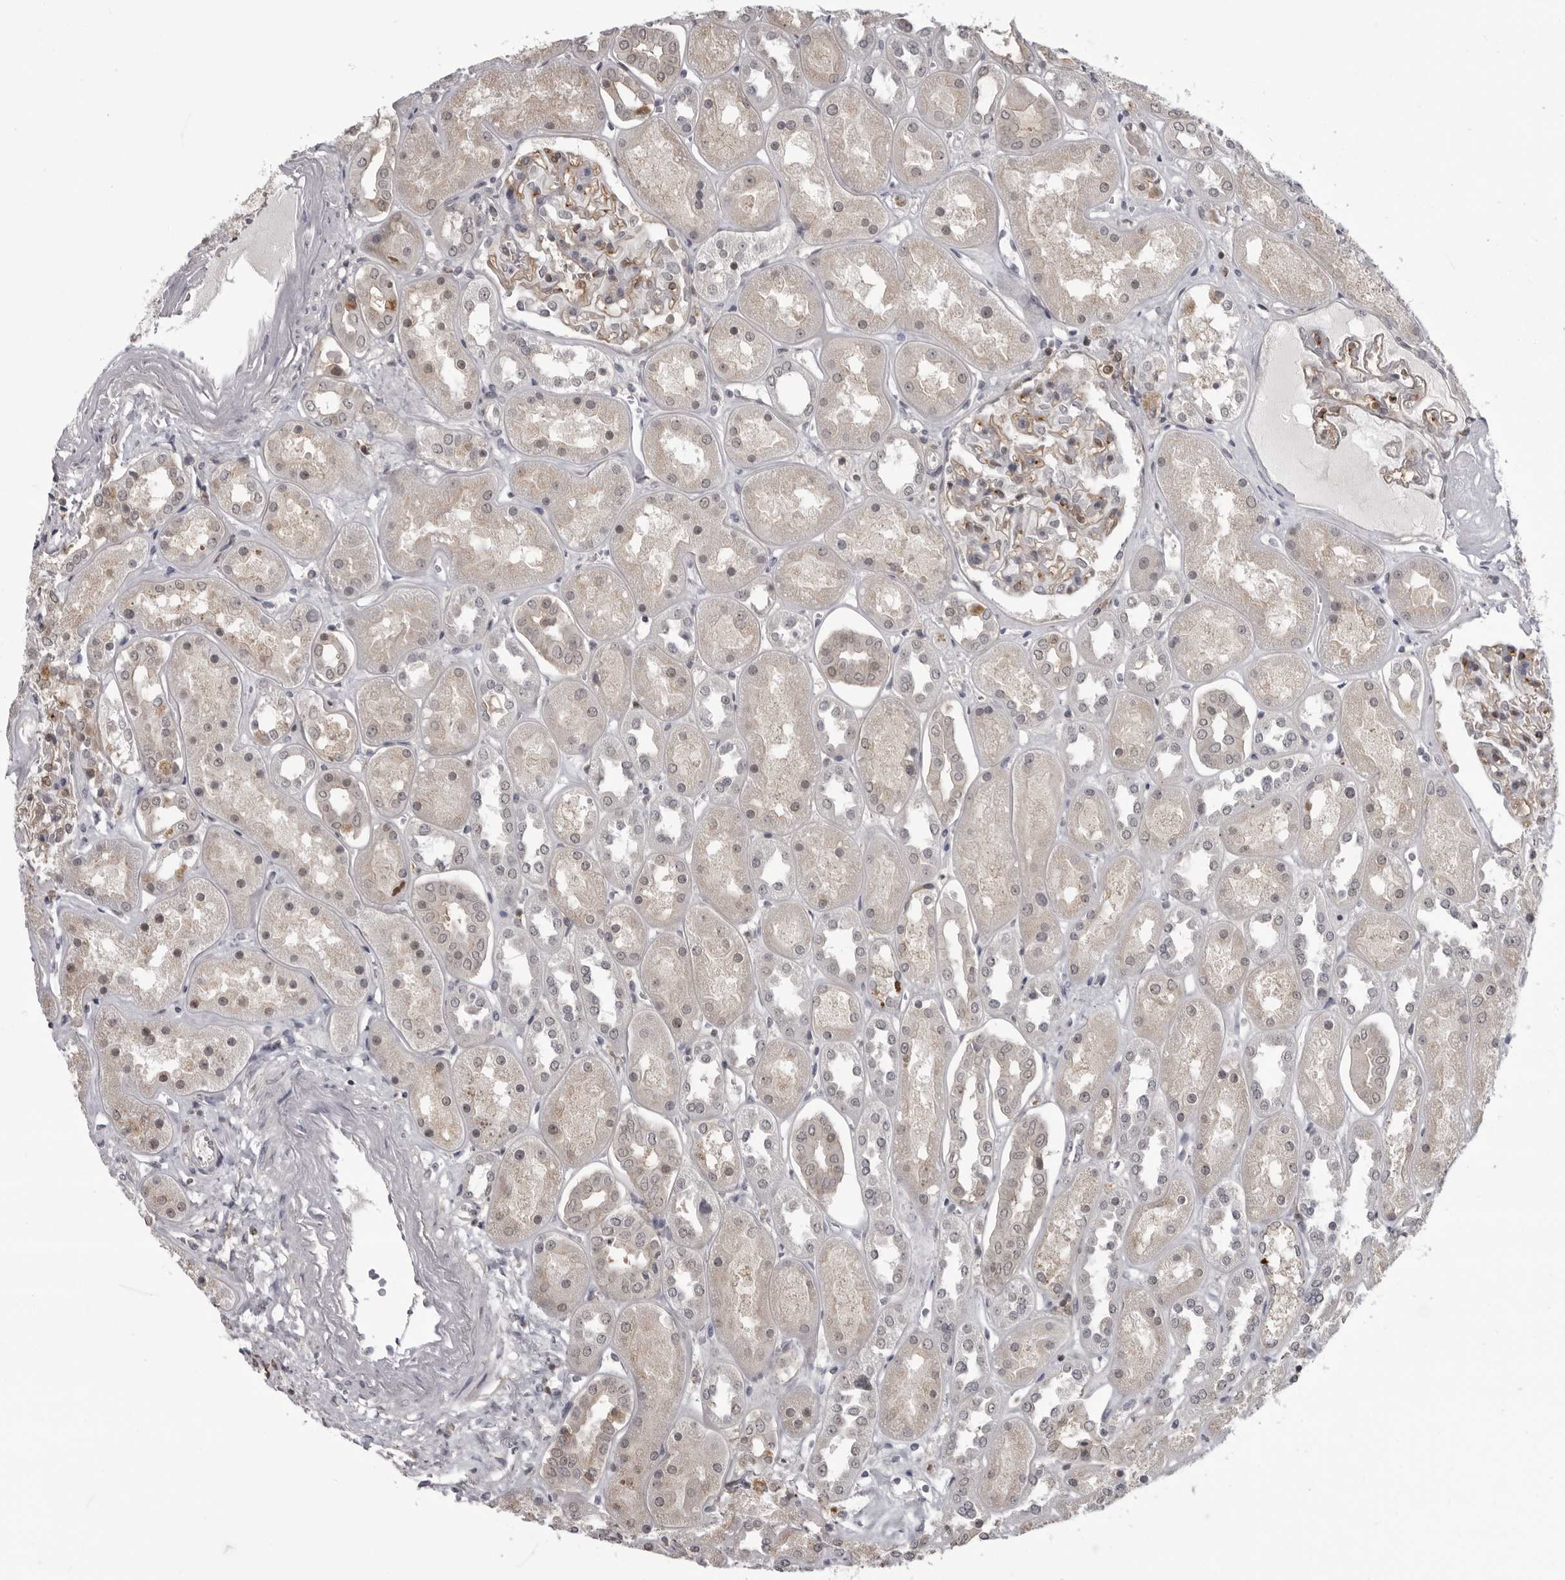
{"staining": {"intensity": "moderate", "quantity": "<25%", "location": "cytoplasmic/membranous"}, "tissue": "kidney", "cell_type": "Cells in glomeruli", "image_type": "normal", "snomed": [{"axis": "morphology", "description": "Normal tissue, NOS"}, {"axis": "topography", "description": "Kidney"}], "caption": "The immunohistochemical stain shows moderate cytoplasmic/membranous staining in cells in glomeruli of normal kidney.", "gene": "PDCL3", "patient": {"sex": "male", "age": 70}}